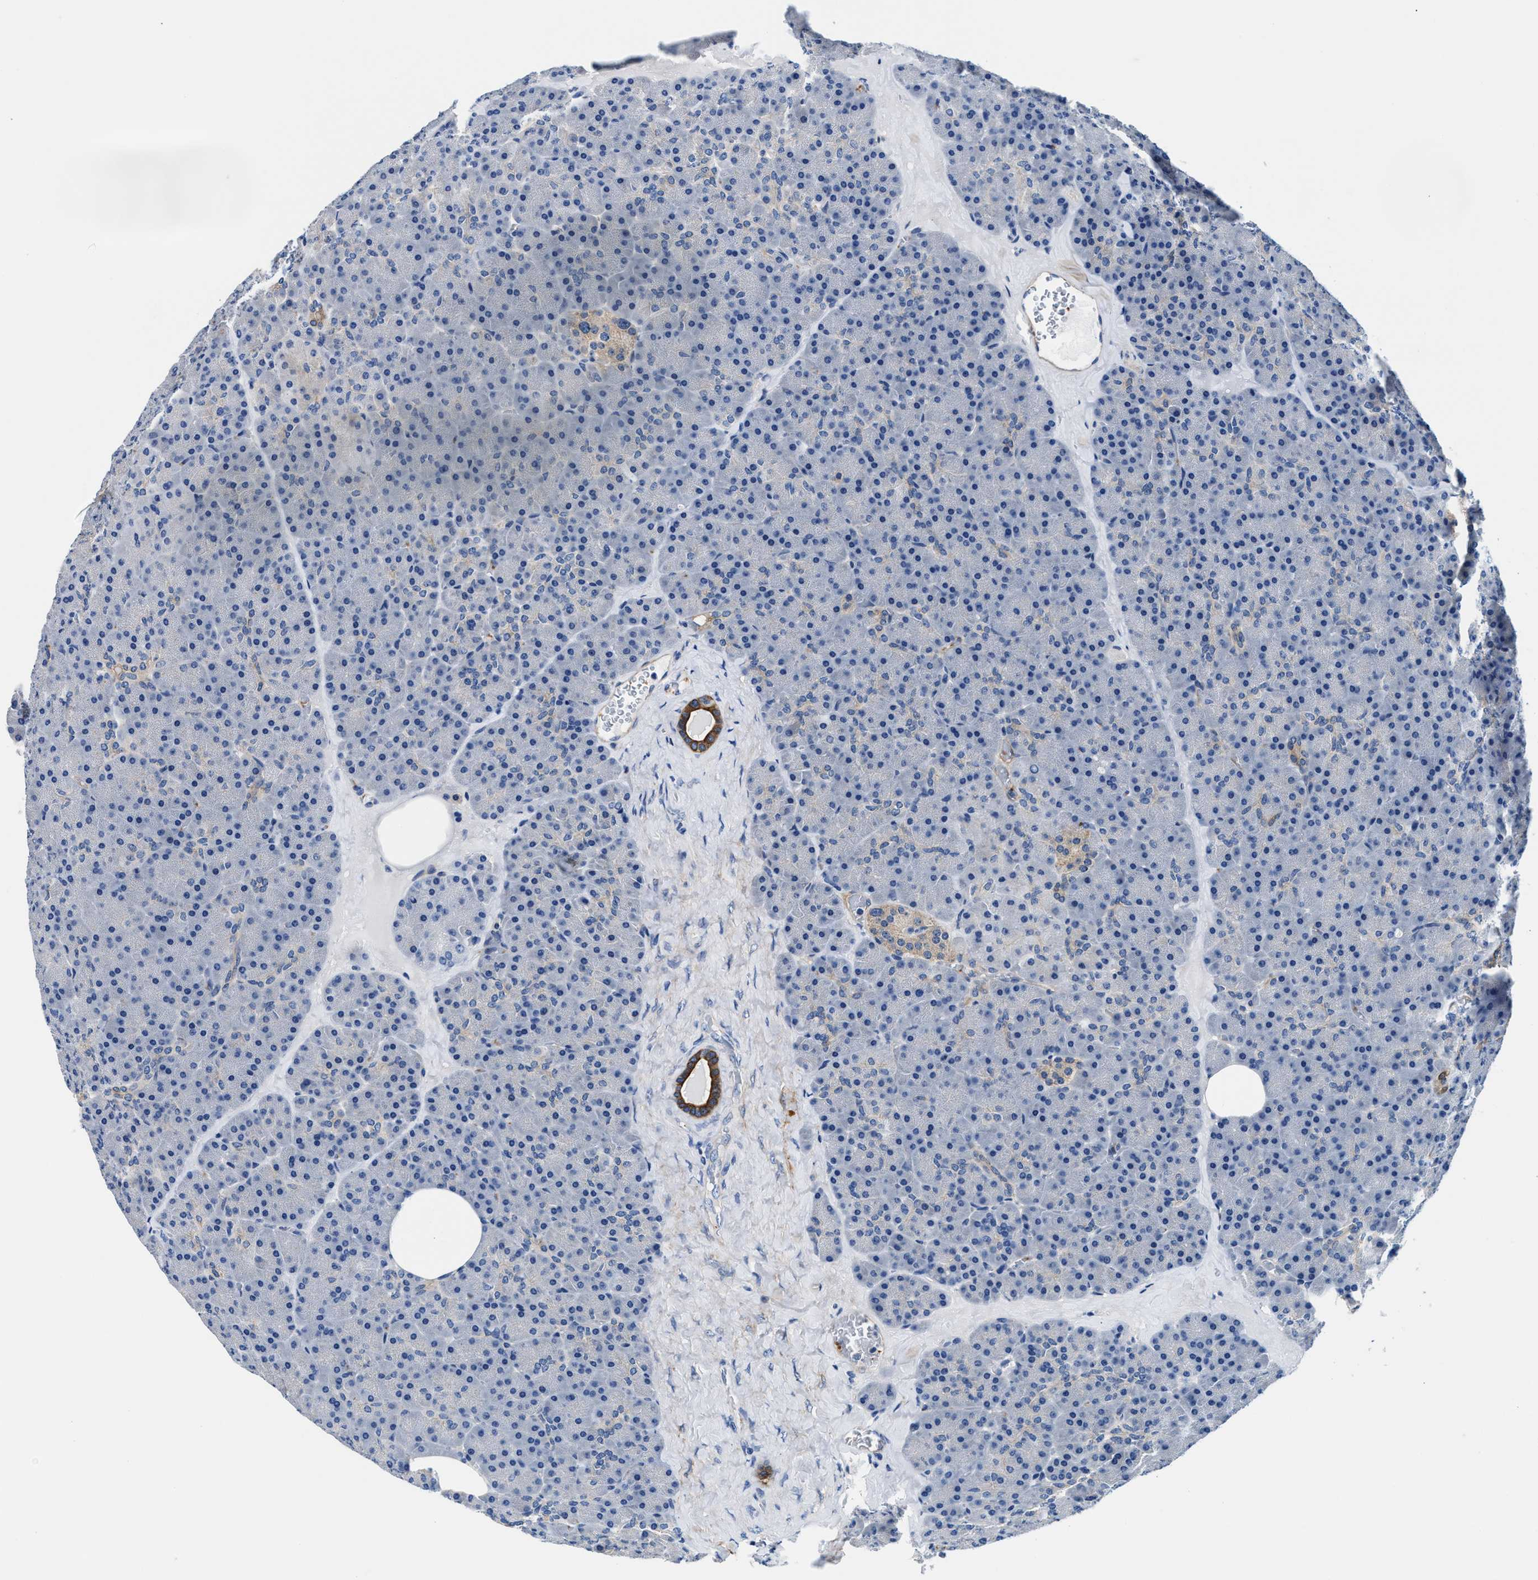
{"staining": {"intensity": "negative", "quantity": "none", "location": "none"}, "tissue": "pancreas", "cell_type": "Exocrine glandular cells", "image_type": "normal", "snomed": [{"axis": "morphology", "description": "Normal tissue, NOS"}, {"axis": "morphology", "description": "Carcinoid, malignant, NOS"}, {"axis": "topography", "description": "Pancreas"}], "caption": "An immunohistochemistry (IHC) image of unremarkable pancreas is shown. There is no staining in exocrine glandular cells of pancreas. (DAB (3,3'-diaminobenzidine) IHC with hematoxylin counter stain).", "gene": "PARG", "patient": {"sex": "female", "age": 35}}